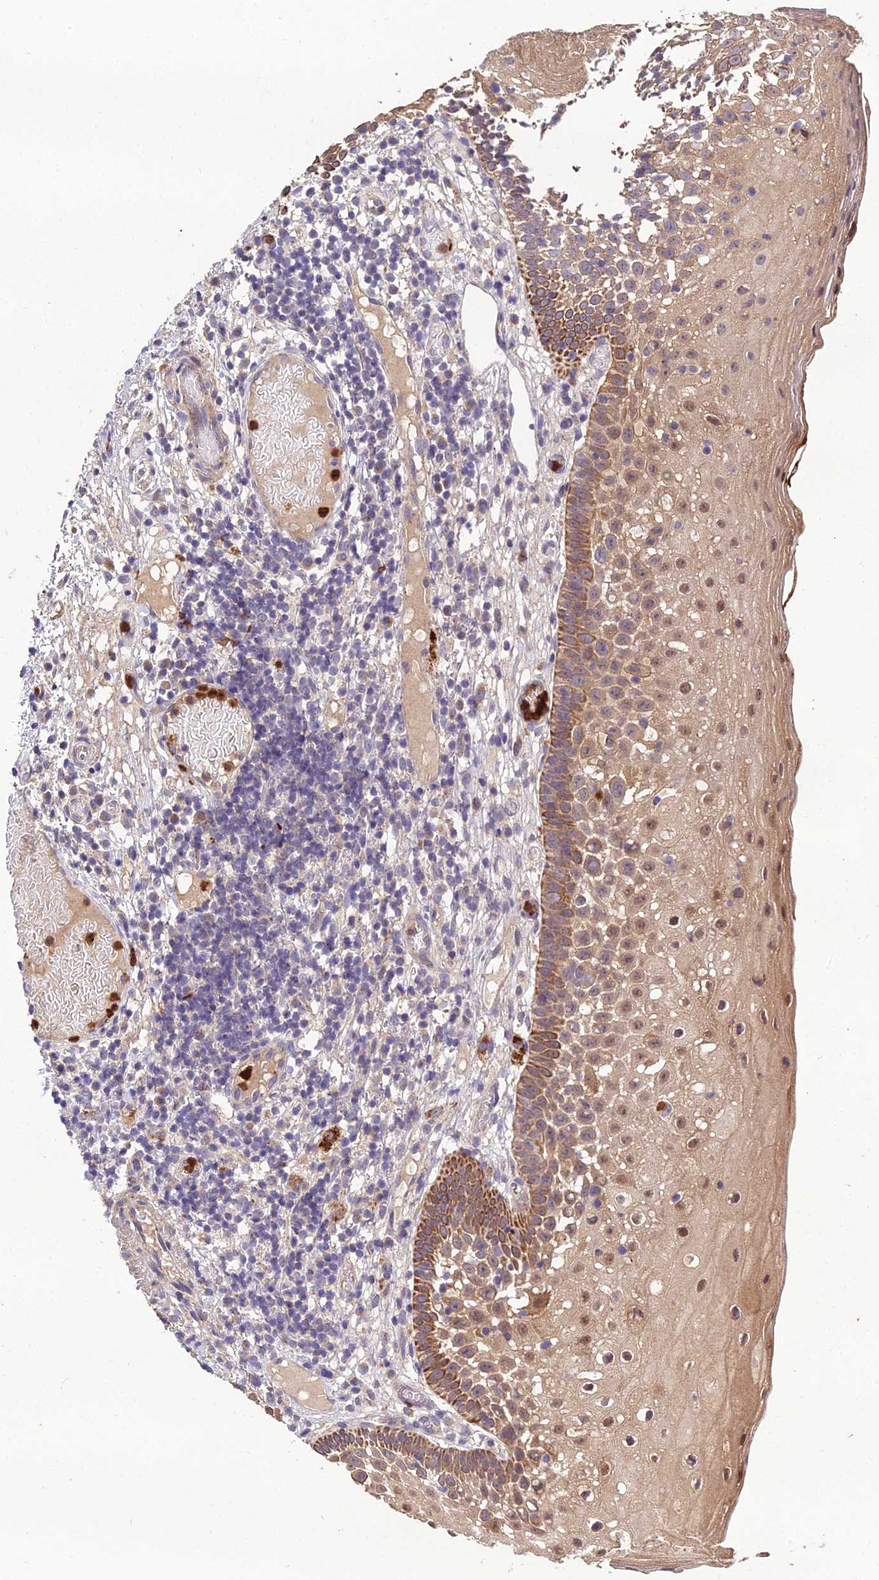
{"staining": {"intensity": "moderate", "quantity": ">75%", "location": "cytoplasmic/membranous,nuclear"}, "tissue": "oral mucosa", "cell_type": "Squamous epithelial cells", "image_type": "normal", "snomed": [{"axis": "morphology", "description": "Normal tissue, NOS"}, {"axis": "topography", "description": "Oral tissue"}], "caption": "Immunohistochemistry image of unremarkable oral mucosa stained for a protein (brown), which reveals medium levels of moderate cytoplasmic/membranous,nuclear expression in about >75% of squamous epithelial cells.", "gene": "EID2", "patient": {"sex": "female", "age": 69}}